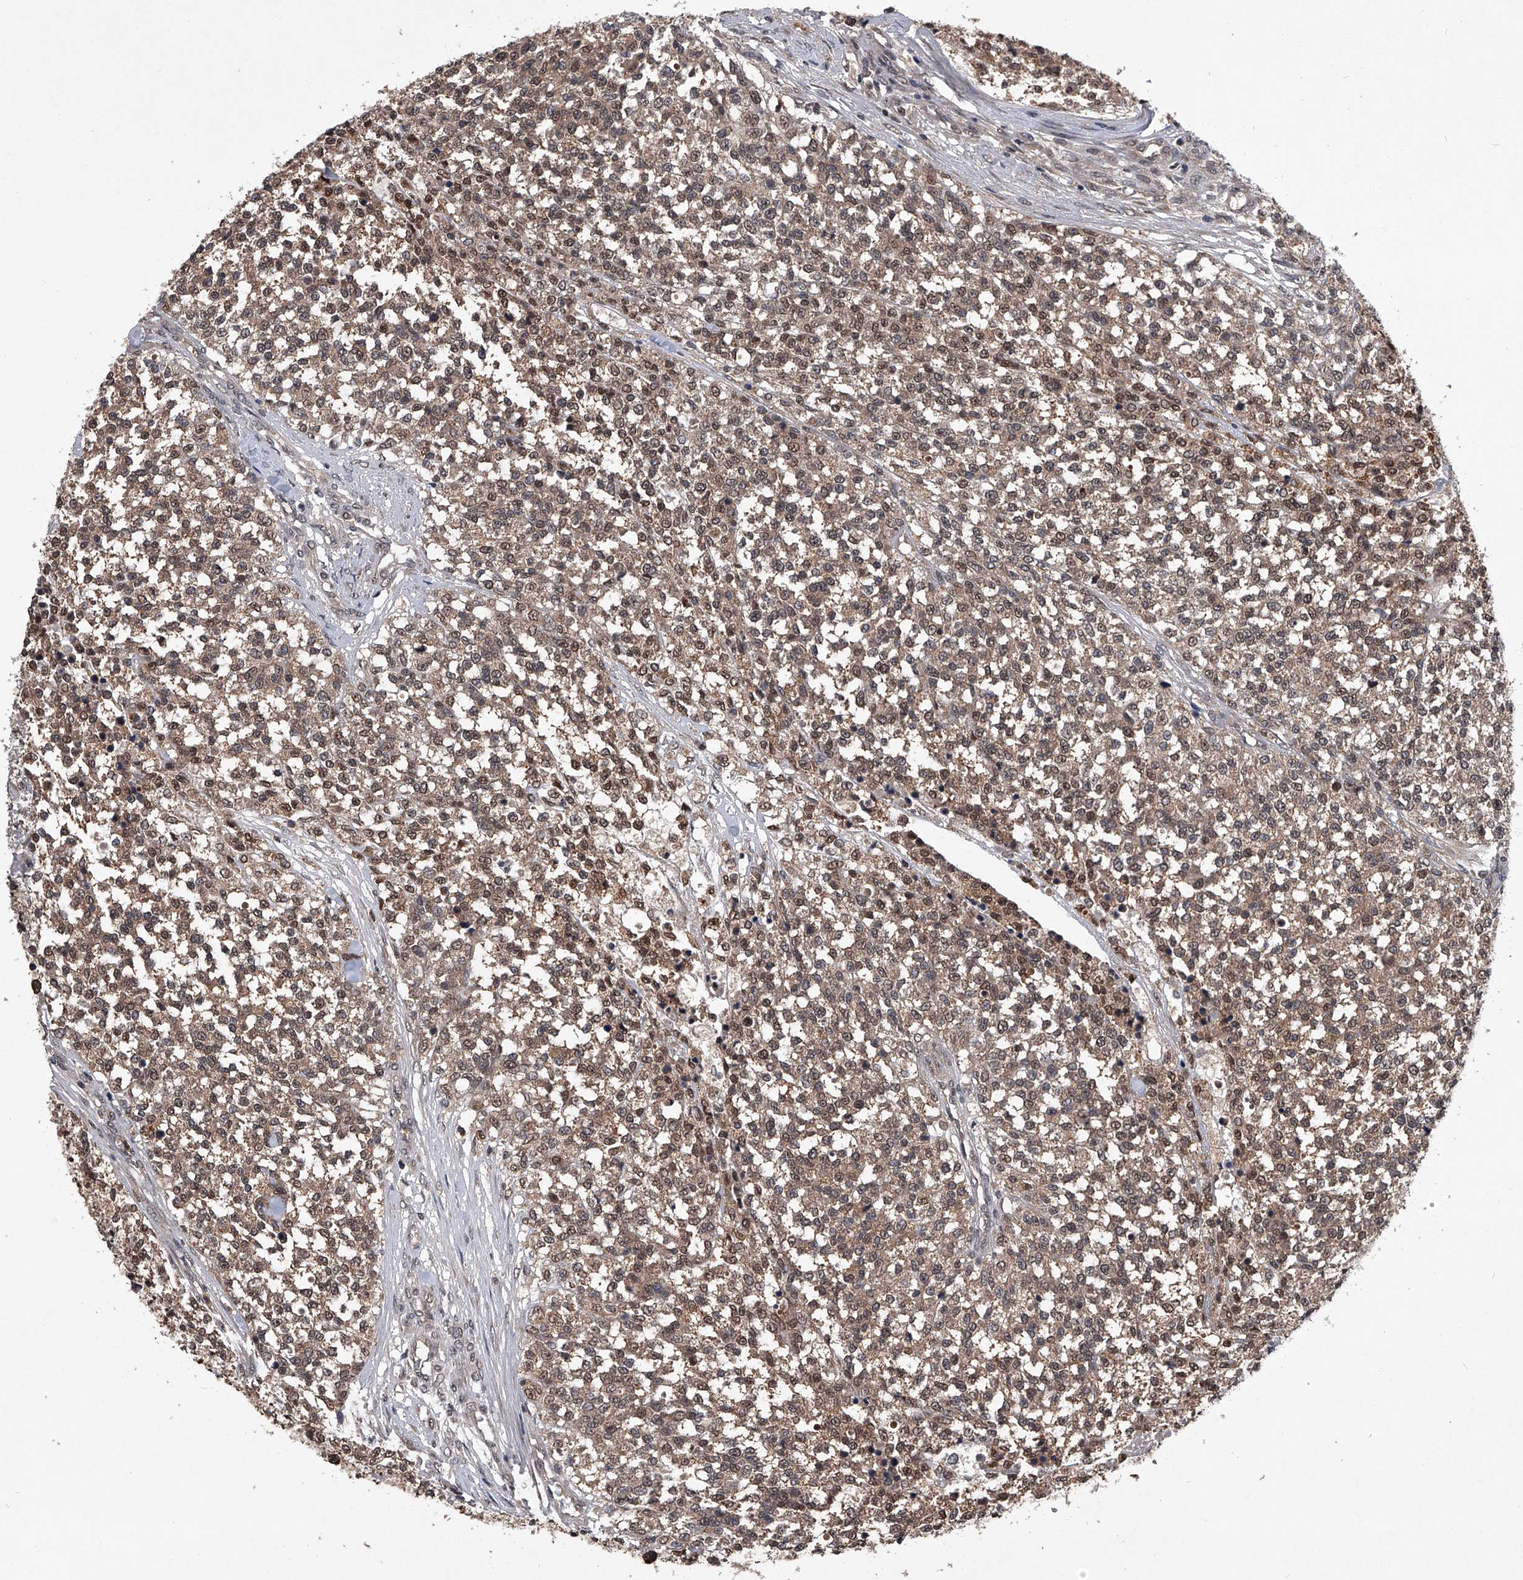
{"staining": {"intensity": "moderate", "quantity": ">75%", "location": "cytoplasmic/membranous,nuclear"}, "tissue": "testis cancer", "cell_type": "Tumor cells", "image_type": "cancer", "snomed": [{"axis": "morphology", "description": "Seminoma, NOS"}, {"axis": "topography", "description": "Testis"}], "caption": "Human testis cancer stained for a protein (brown) reveals moderate cytoplasmic/membranous and nuclear positive expression in approximately >75% of tumor cells.", "gene": "TSNAX", "patient": {"sex": "male", "age": 59}}